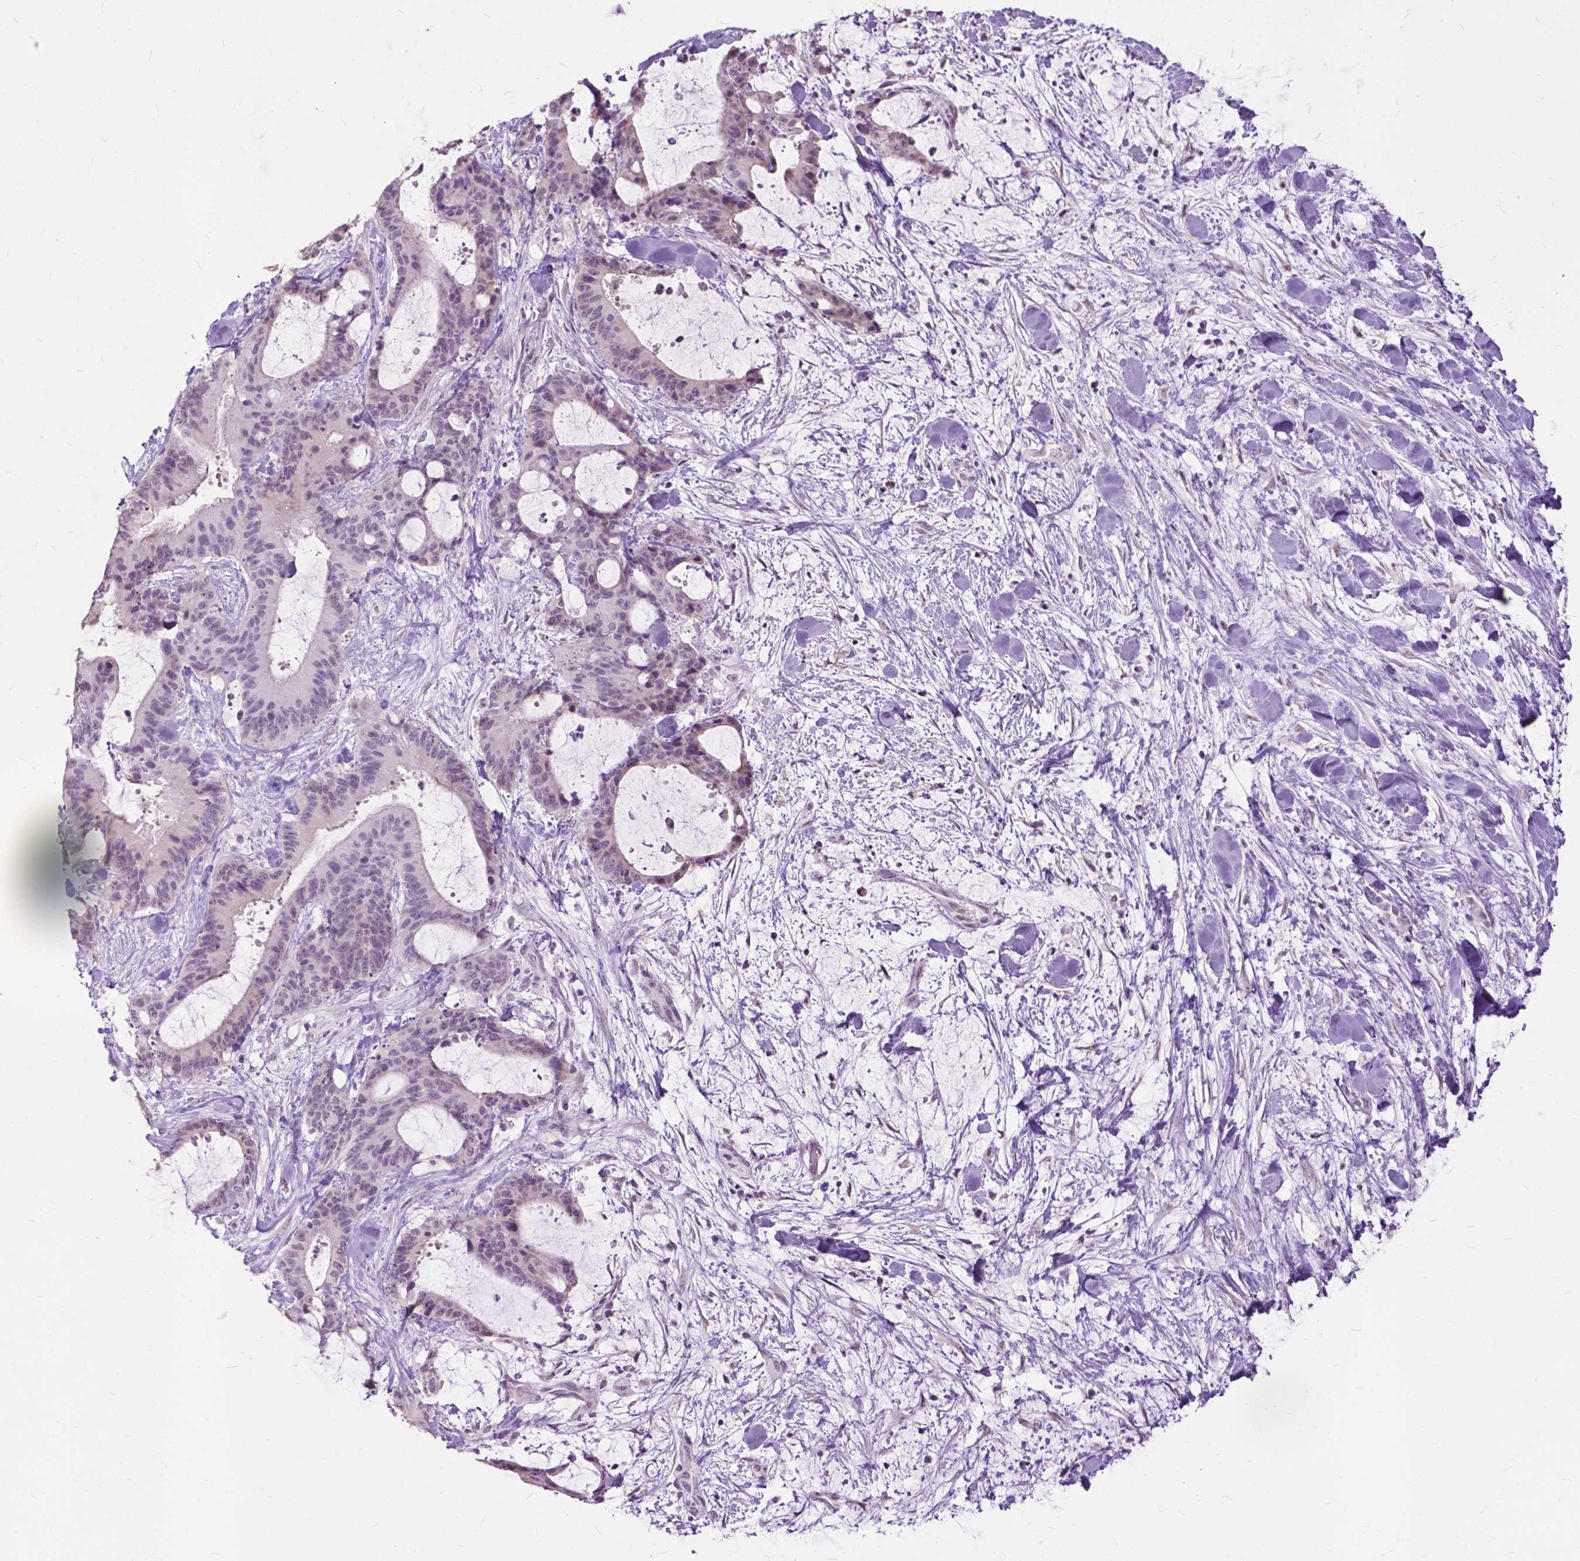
{"staining": {"intensity": "negative", "quantity": "none", "location": "none"}, "tissue": "liver cancer", "cell_type": "Tumor cells", "image_type": "cancer", "snomed": [{"axis": "morphology", "description": "Cholangiocarcinoma"}, {"axis": "topography", "description": "Liver"}], "caption": "Histopathology image shows no protein positivity in tumor cells of liver cancer tissue.", "gene": "GPR37L1", "patient": {"sex": "female", "age": 73}}